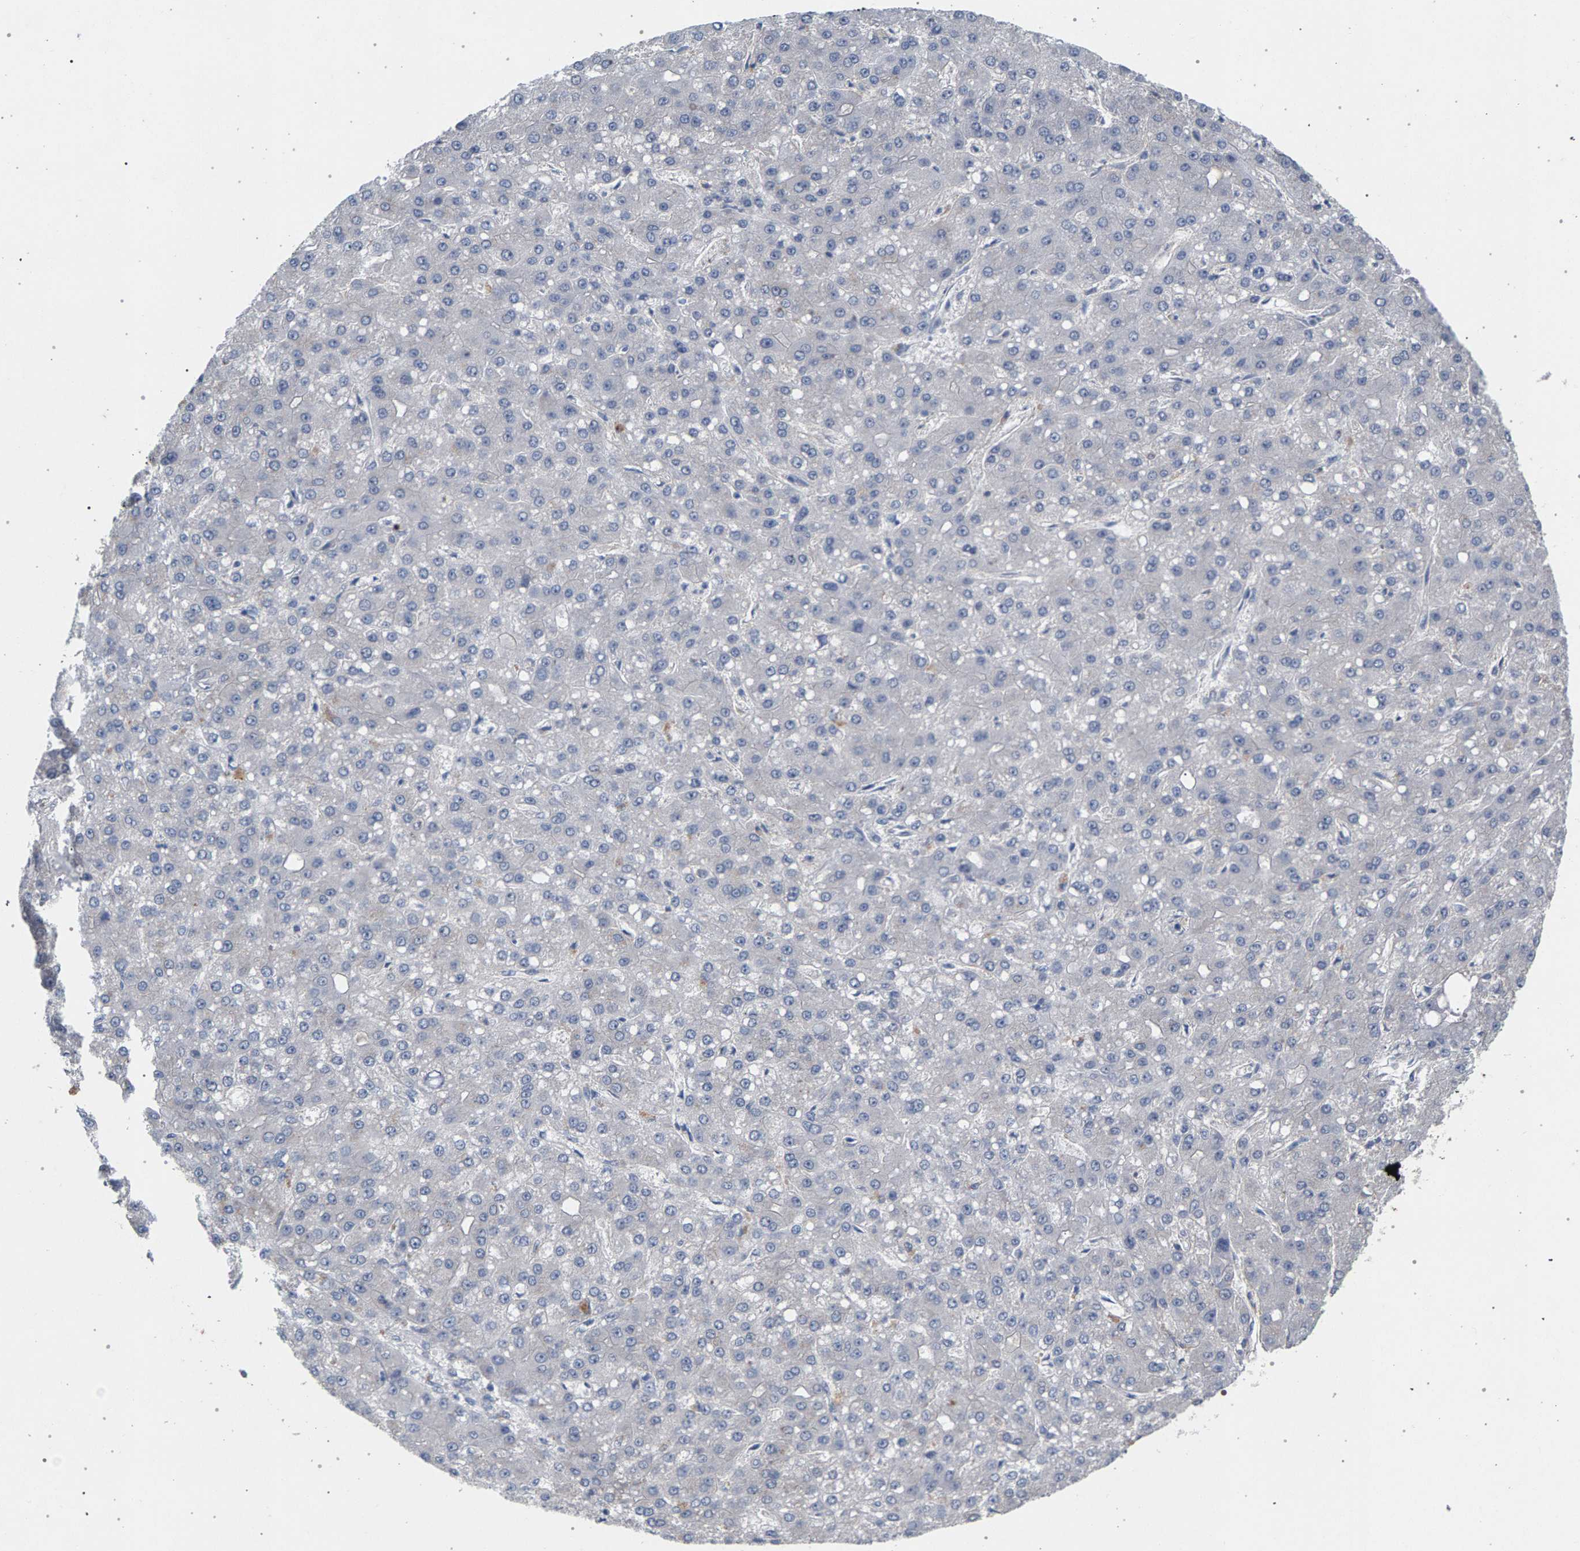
{"staining": {"intensity": "negative", "quantity": "none", "location": "none"}, "tissue": "liver cancer", "cell_type": "Tumor cells", "image_type": "cancer", "snomed": [{"axis": "morphology", "description": "Carcinoma, Hepatocellular, NOS"}, {"axis": "topography", "description": "Liver"}], "caption": "Liver cancer (hepatocellular carcinoma) stained for a protein using IHC exhibits no positivity tumor cells.", "gene": "MAMDC2", "patient": {"sex": "male", "age": 67}}